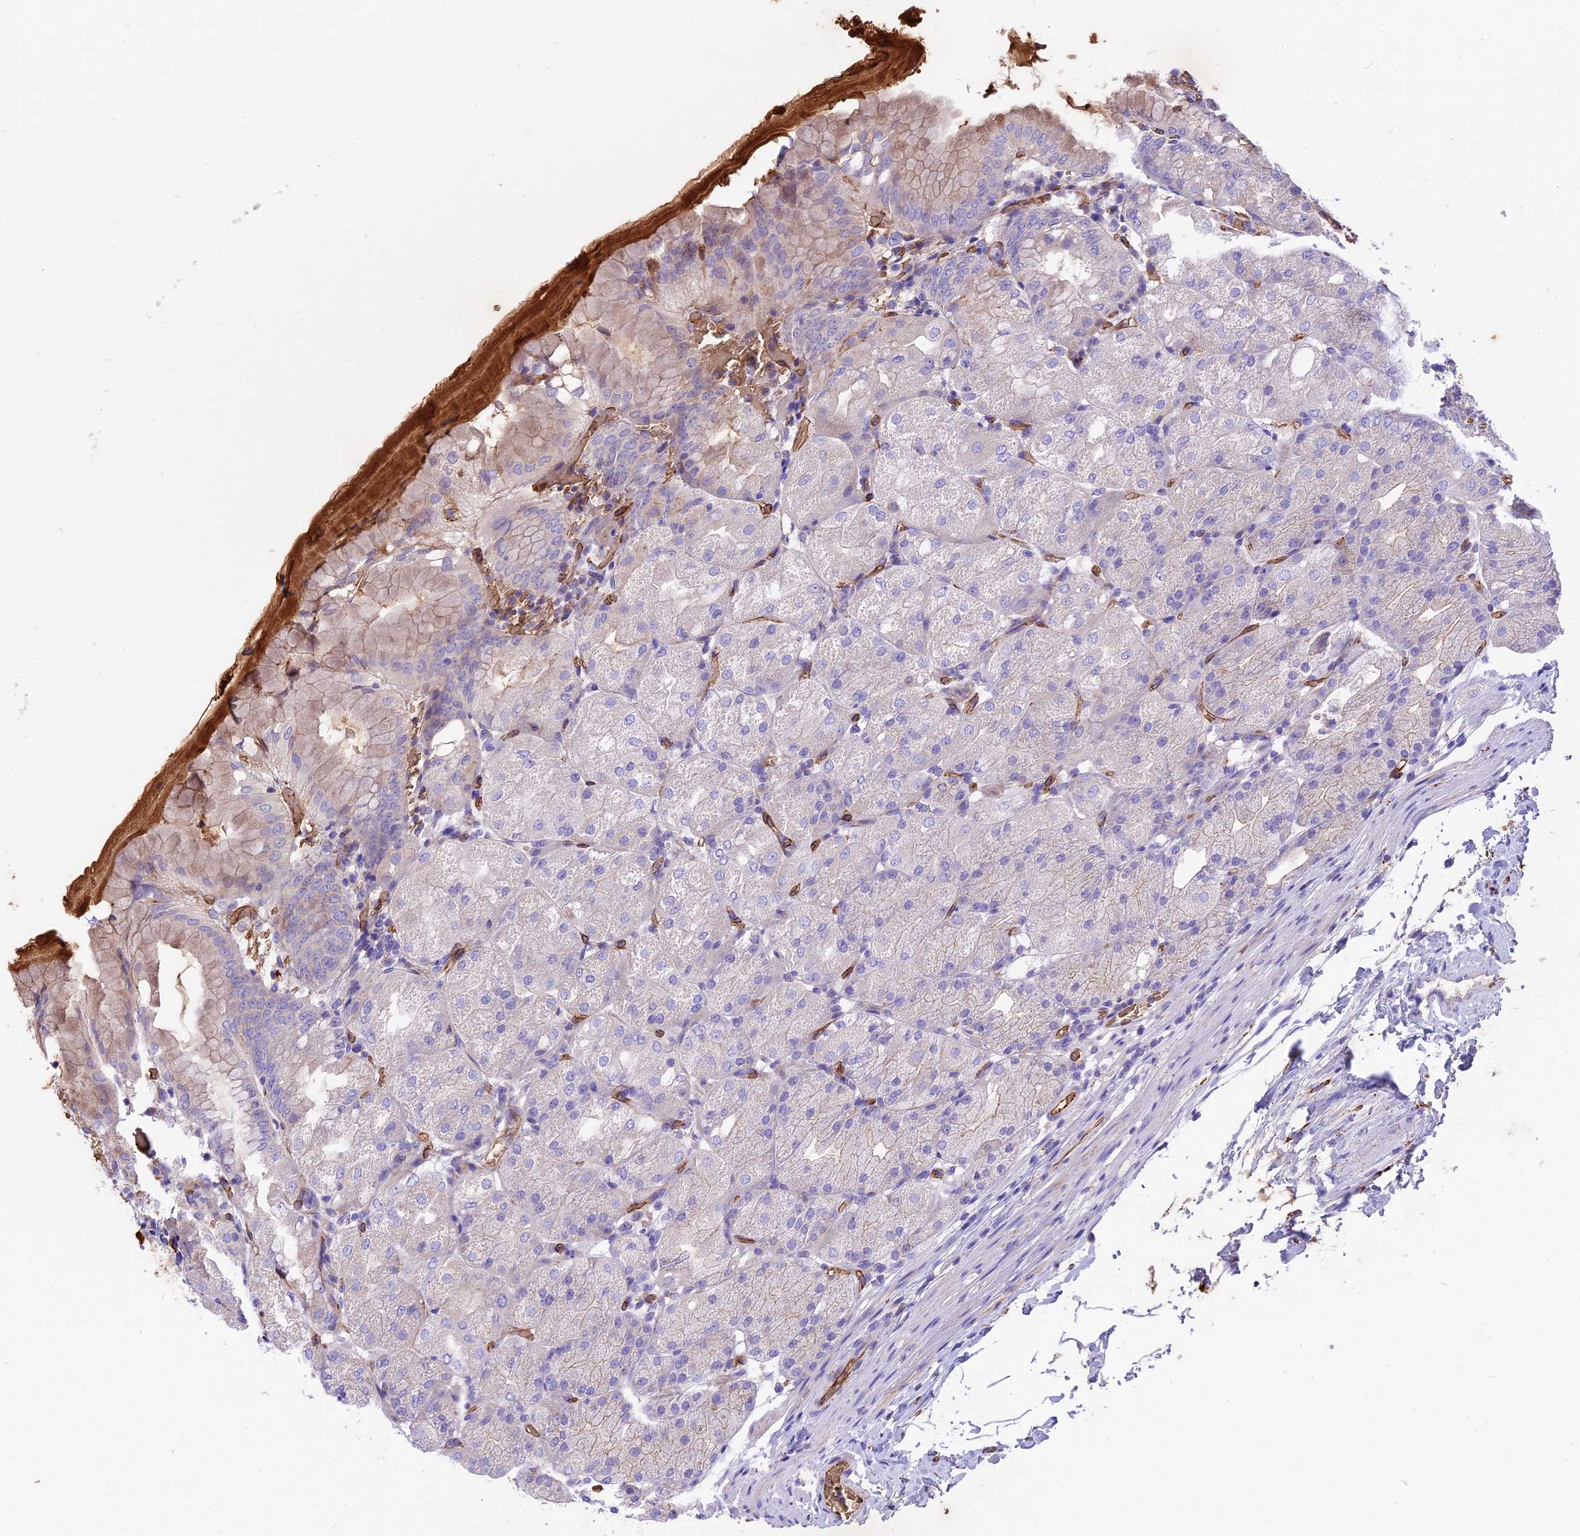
{"staining": {"intensity": "weak", "quantity": "<25%", "location": "cytoplasmic/membranous"}, "tissue": "stomach", "cell_type": "Glandular cells", "image_type": "normal", "snomed": [{"axis": "morphology", "description": "Normal tissue, NOS"}, {"axis": "topography", "description": "Stomach, upper"}, {"axis": "topography", "description": "Stomach, lower"}], "caption": "The immunohistochemistry (IHC) photomicrograph has no significant staining in glandular cells of stomach. (Immunohistochemistry, brightfield microscopy, high magnification).", "gene": "TTC4", "patient": {"sex": "male", "age": 62}}